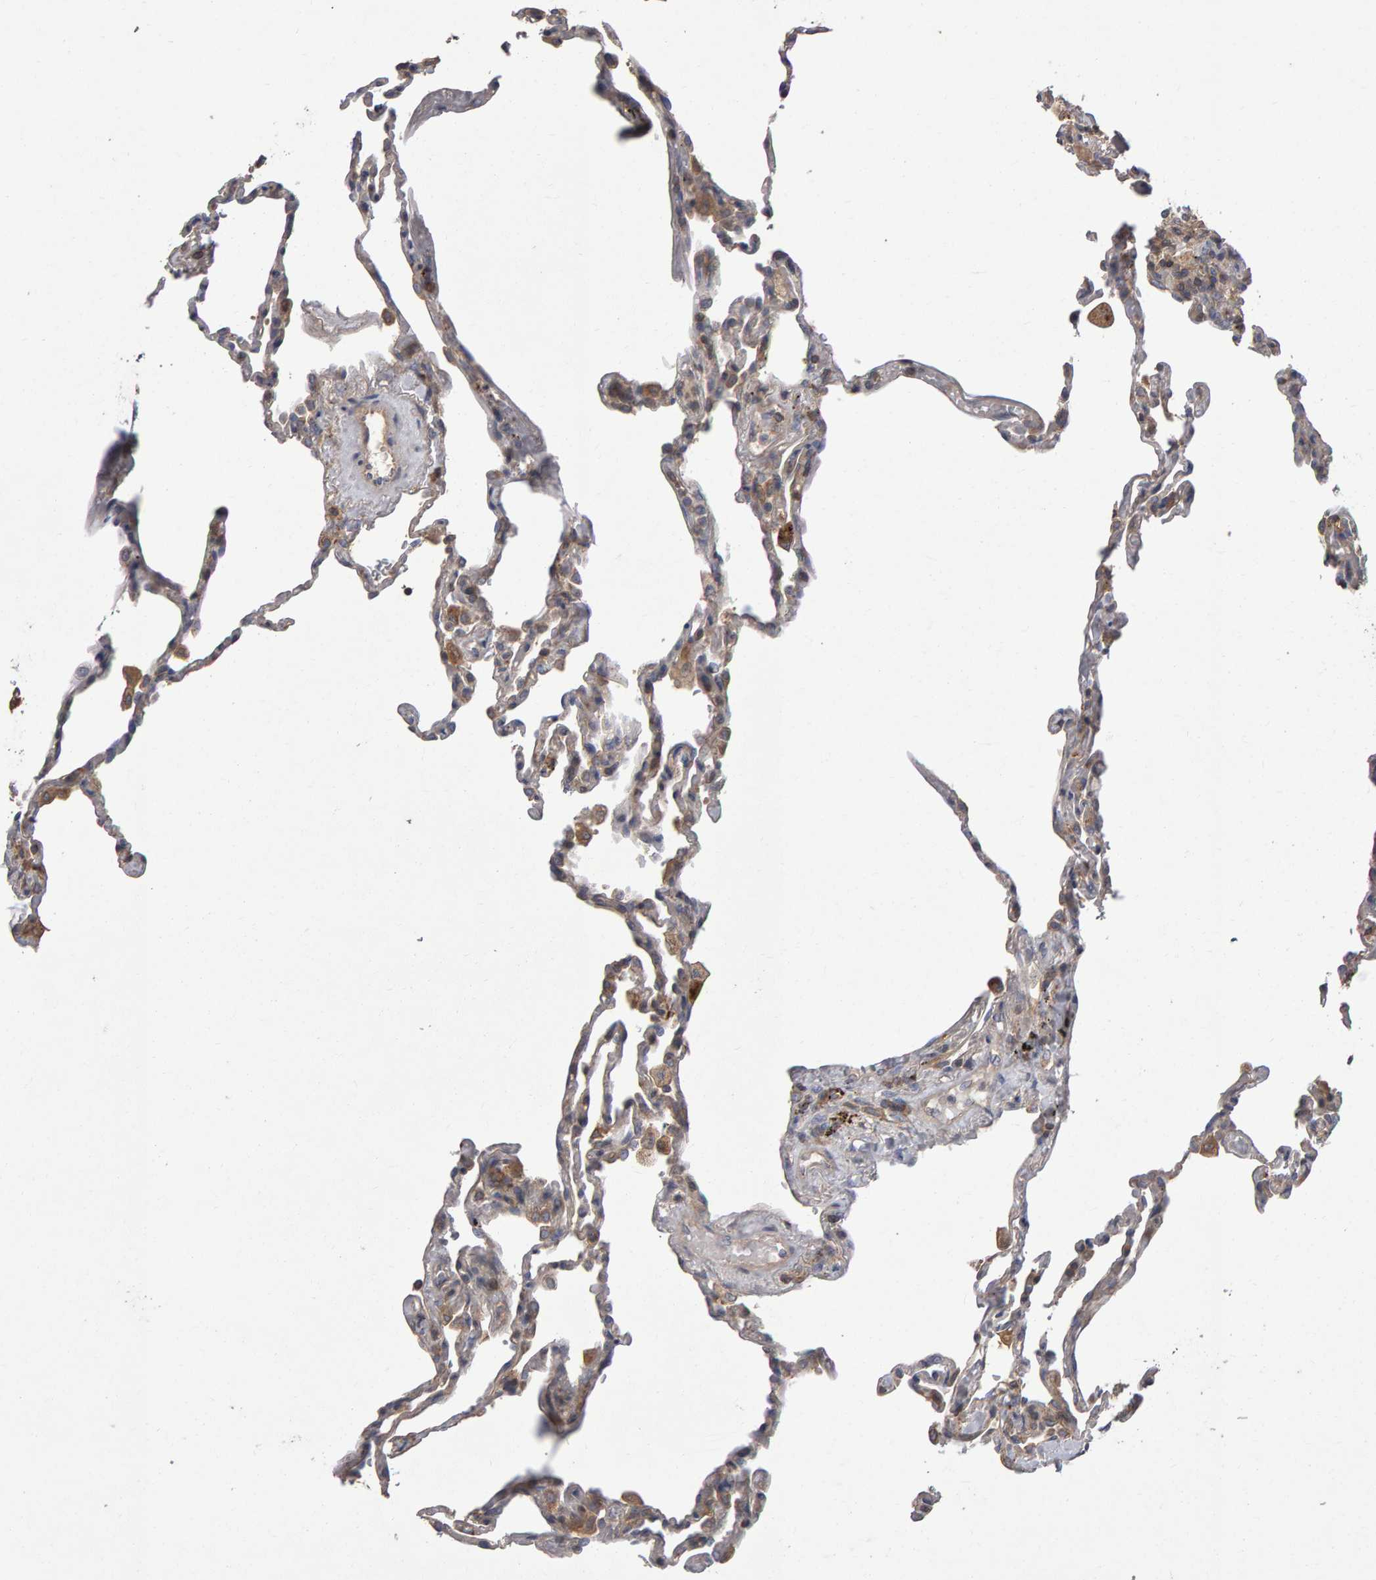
{"staining": {"intensity": "weak", "quantity": "25%-75%", "location": "cytoplasmic/membranous"}, "tissue": "lung", "cell_type": "Alveolar cells", "image_type": "normal", "snomed": [{"axis": "morphology", "description": "Normal tissue, NOS"}, {"axis": "topography", "description": "Lung"}], "caption": "High-power microscopy captured an IHC histopathology image of normal lung, revealing weak cytoplasmic/membranous positivity in approximately 25%-75% of alveolar cells.", "gene": "PGS1", "patient": {"sex": "male", "age": 59}}